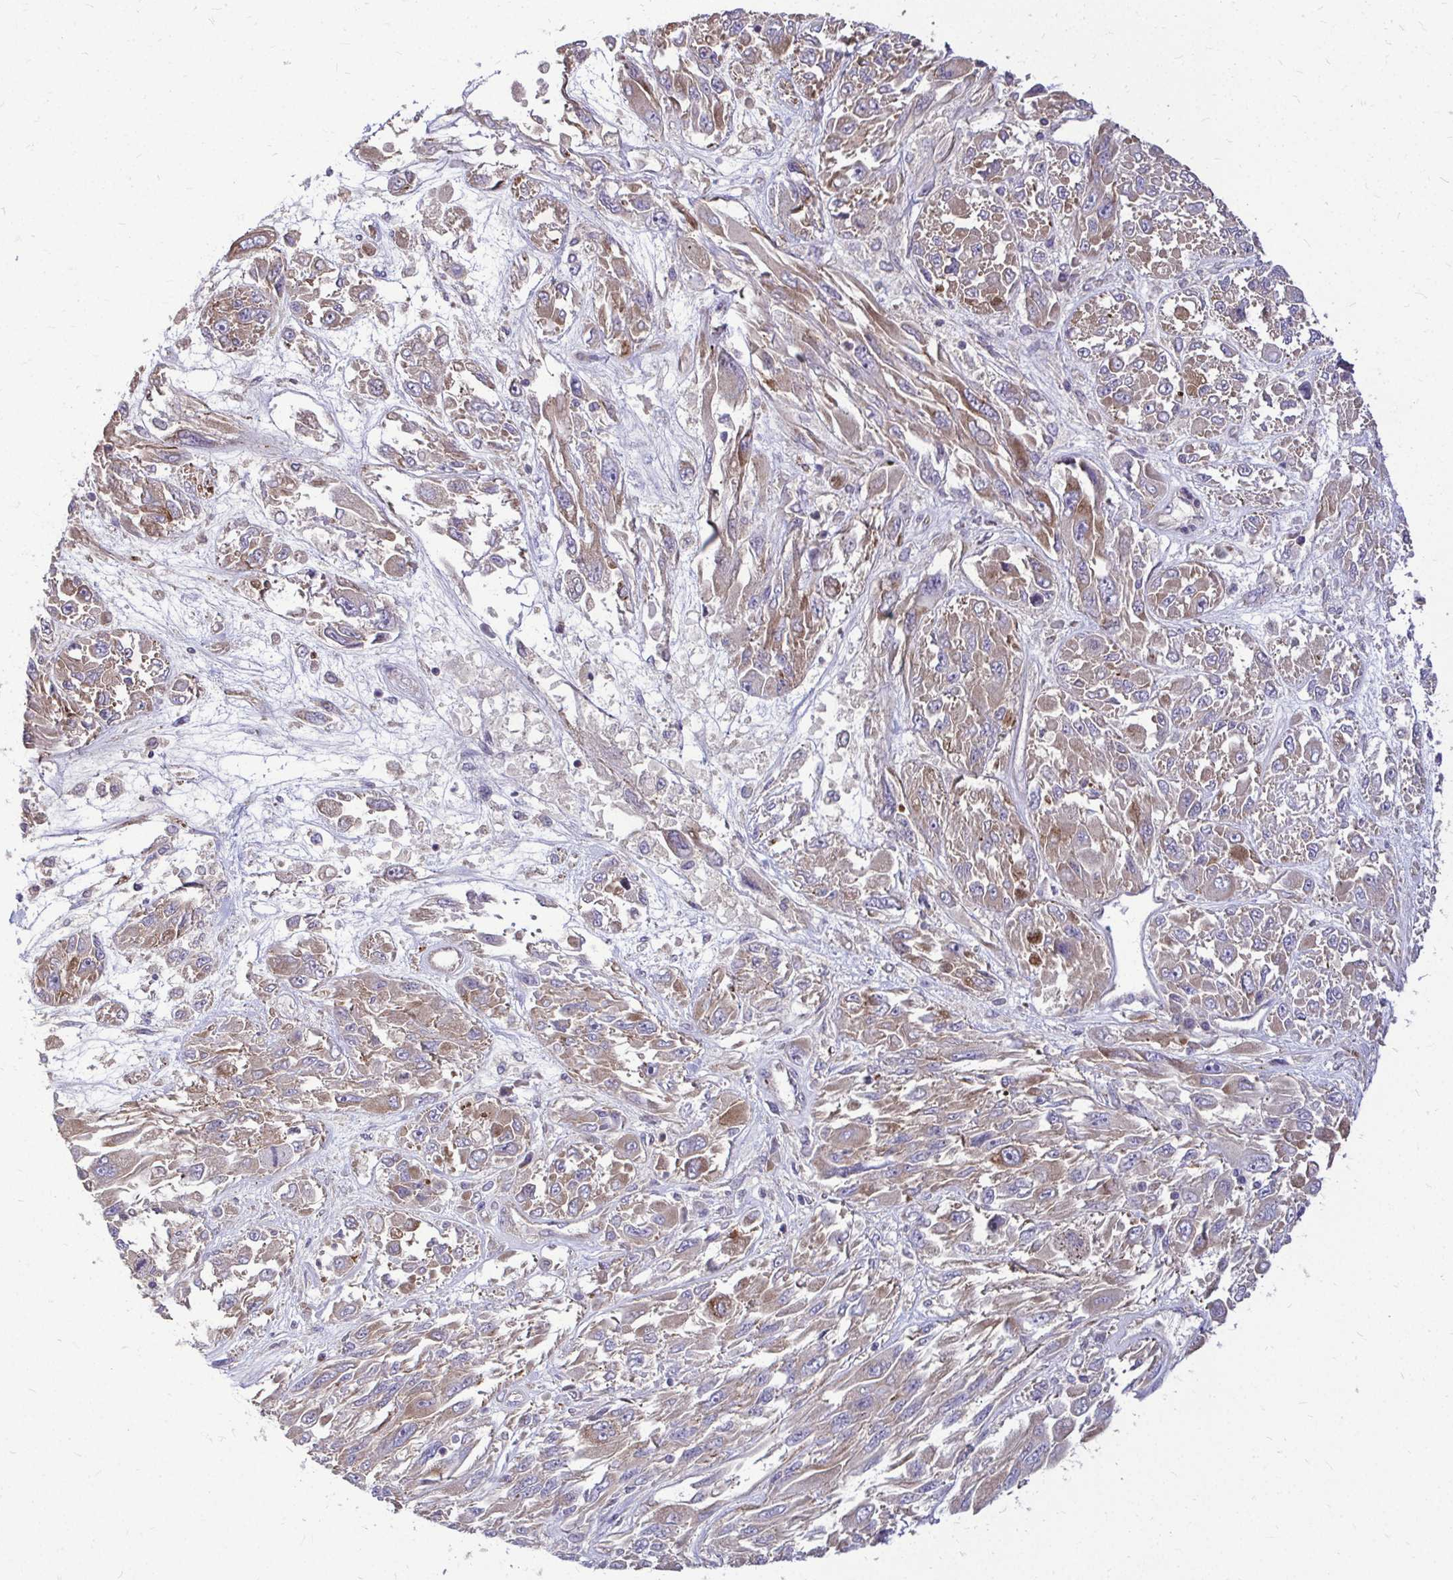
{"staining": {"intensity": "weak", "quantity": ">75%", "location": "cytoplasmic/membranous"}, "tissue": "melanoma", "cell_type": "Tumor cells", "image_type": "cancer", "snomed": [{"axis": "morphology", "description": "Malignant melanoma, NOS"}, {"axis": "topography", "description": "Skin"}], "caption": "Brown immunohistochemical staining in melanoma displays weak cytoplasmic/membranous staining in approximately >75% of tumor cells.", "gene": "FMR1", "patient": {"sex": "female", "age": 91}}